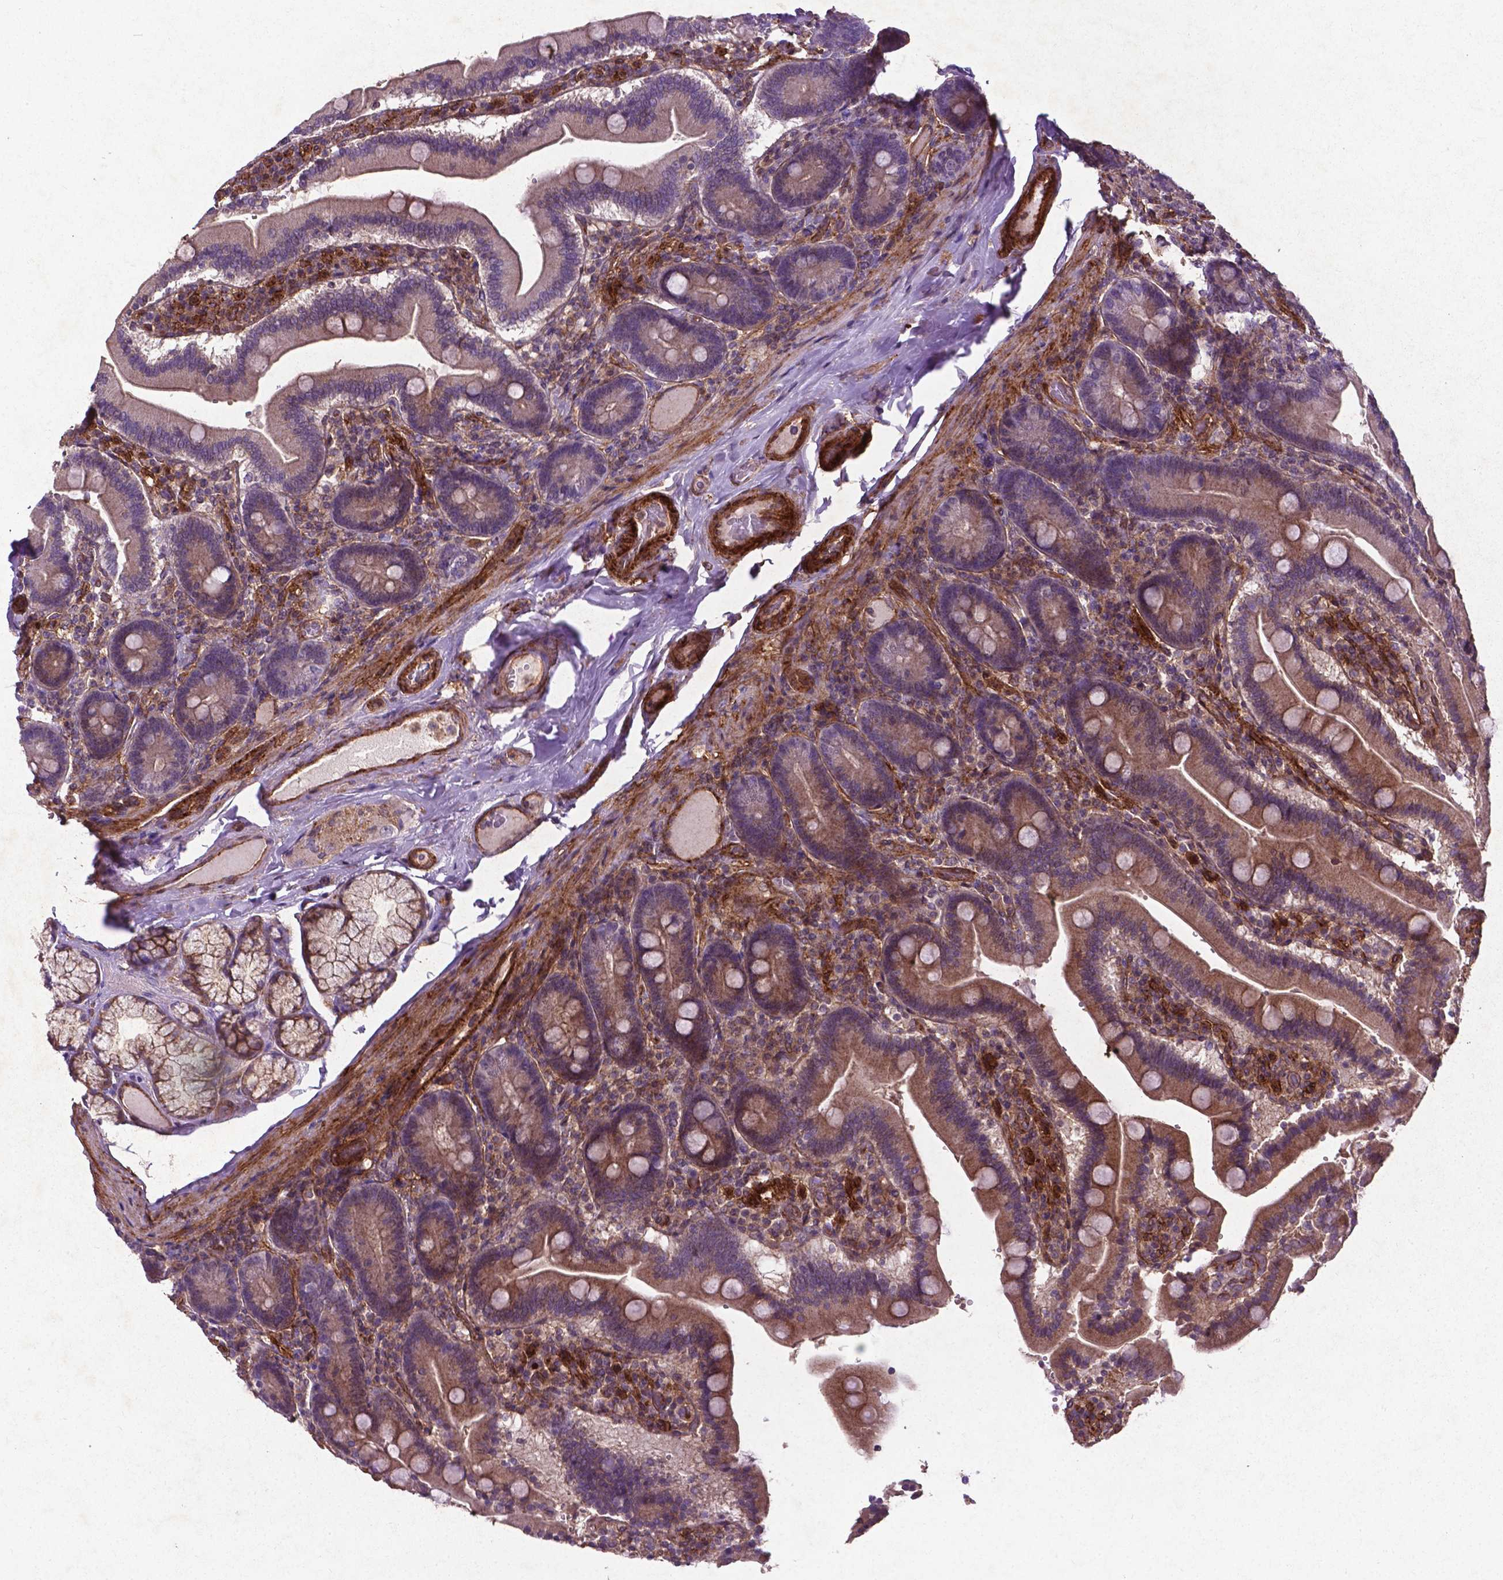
{"staining": {"intensity": "moderate", "quantity": "25%-75%", "location": "cytoplasmic/membranous"}, "tissue": "duodenum", "cell_type": "Glandular cells", "image_type": "normal", "snomed": [{"axis": "morphology", "description": "Normal tissue, NOS"}, {"axis": "topography", "description": "Duodenum"}], "caption": "A micrograph showing moderate cytoplasmic/membranous positivity in about 25%-75% of glandular cells in benign duodenum, as visualized by brown immunohistochemical staining.", "gene": "RRAS", "patient": {"sex": "female", "age": 62}}